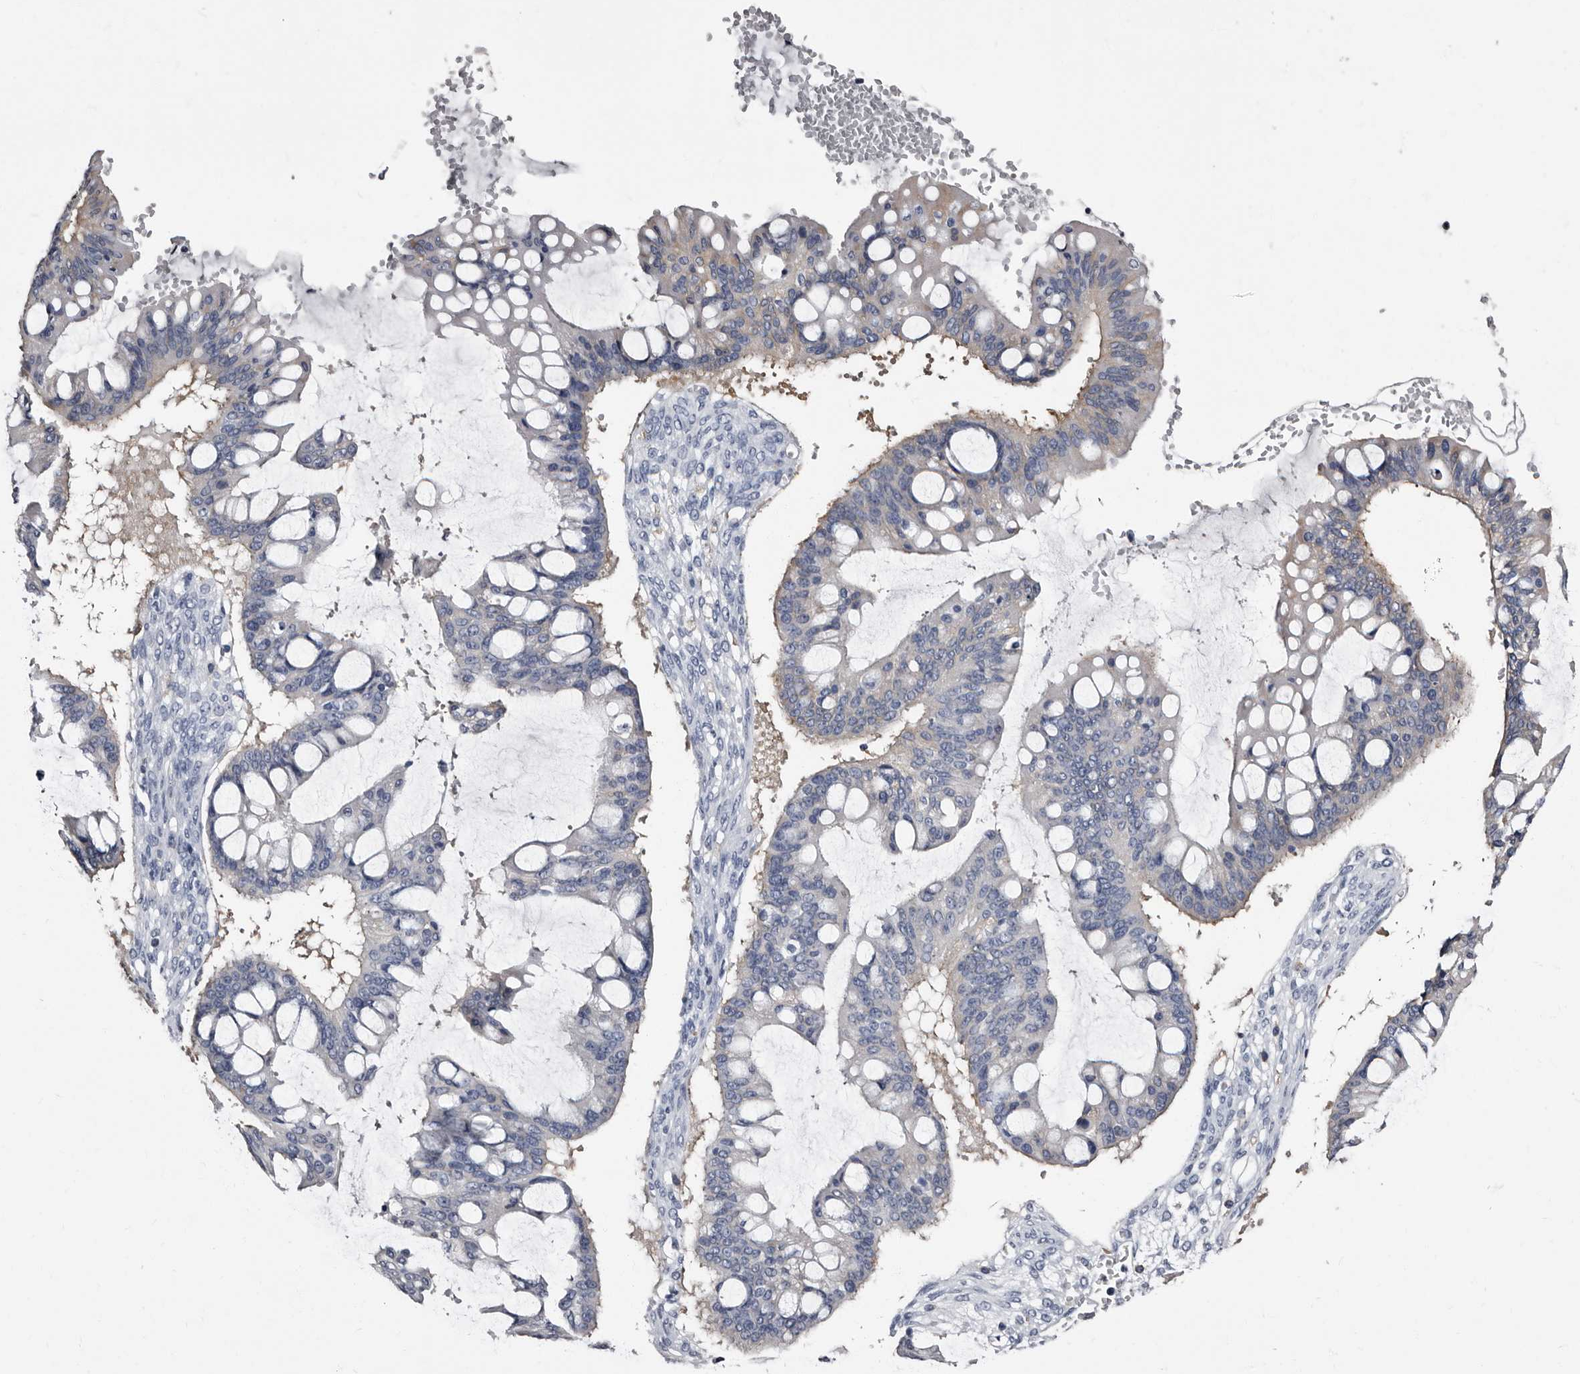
{"staining": {"intensity": "negative", "quantity": "none", "location": "none"}, "tissue": "ovarian cancer", "cell_type": "Tumor cells", "image_type": "cancer", "snomed": [{"axis": "morphology", "description": "Cystadenocarcinoma, mucinous, NOS"}, {"axis": "topography", "description": "Ovary"}], "caption": "DAB immunohistochemical staining of human ovarian cancer shows no significant staining in tumor cells. The staining was performed using DAB to visualize the protein expression in brown, while the nuclei were stained in blue with hematoxylin (Magnification: 20x).", "gene": "EPB41L3", "patient": {"sex": "female", "age": 73}}